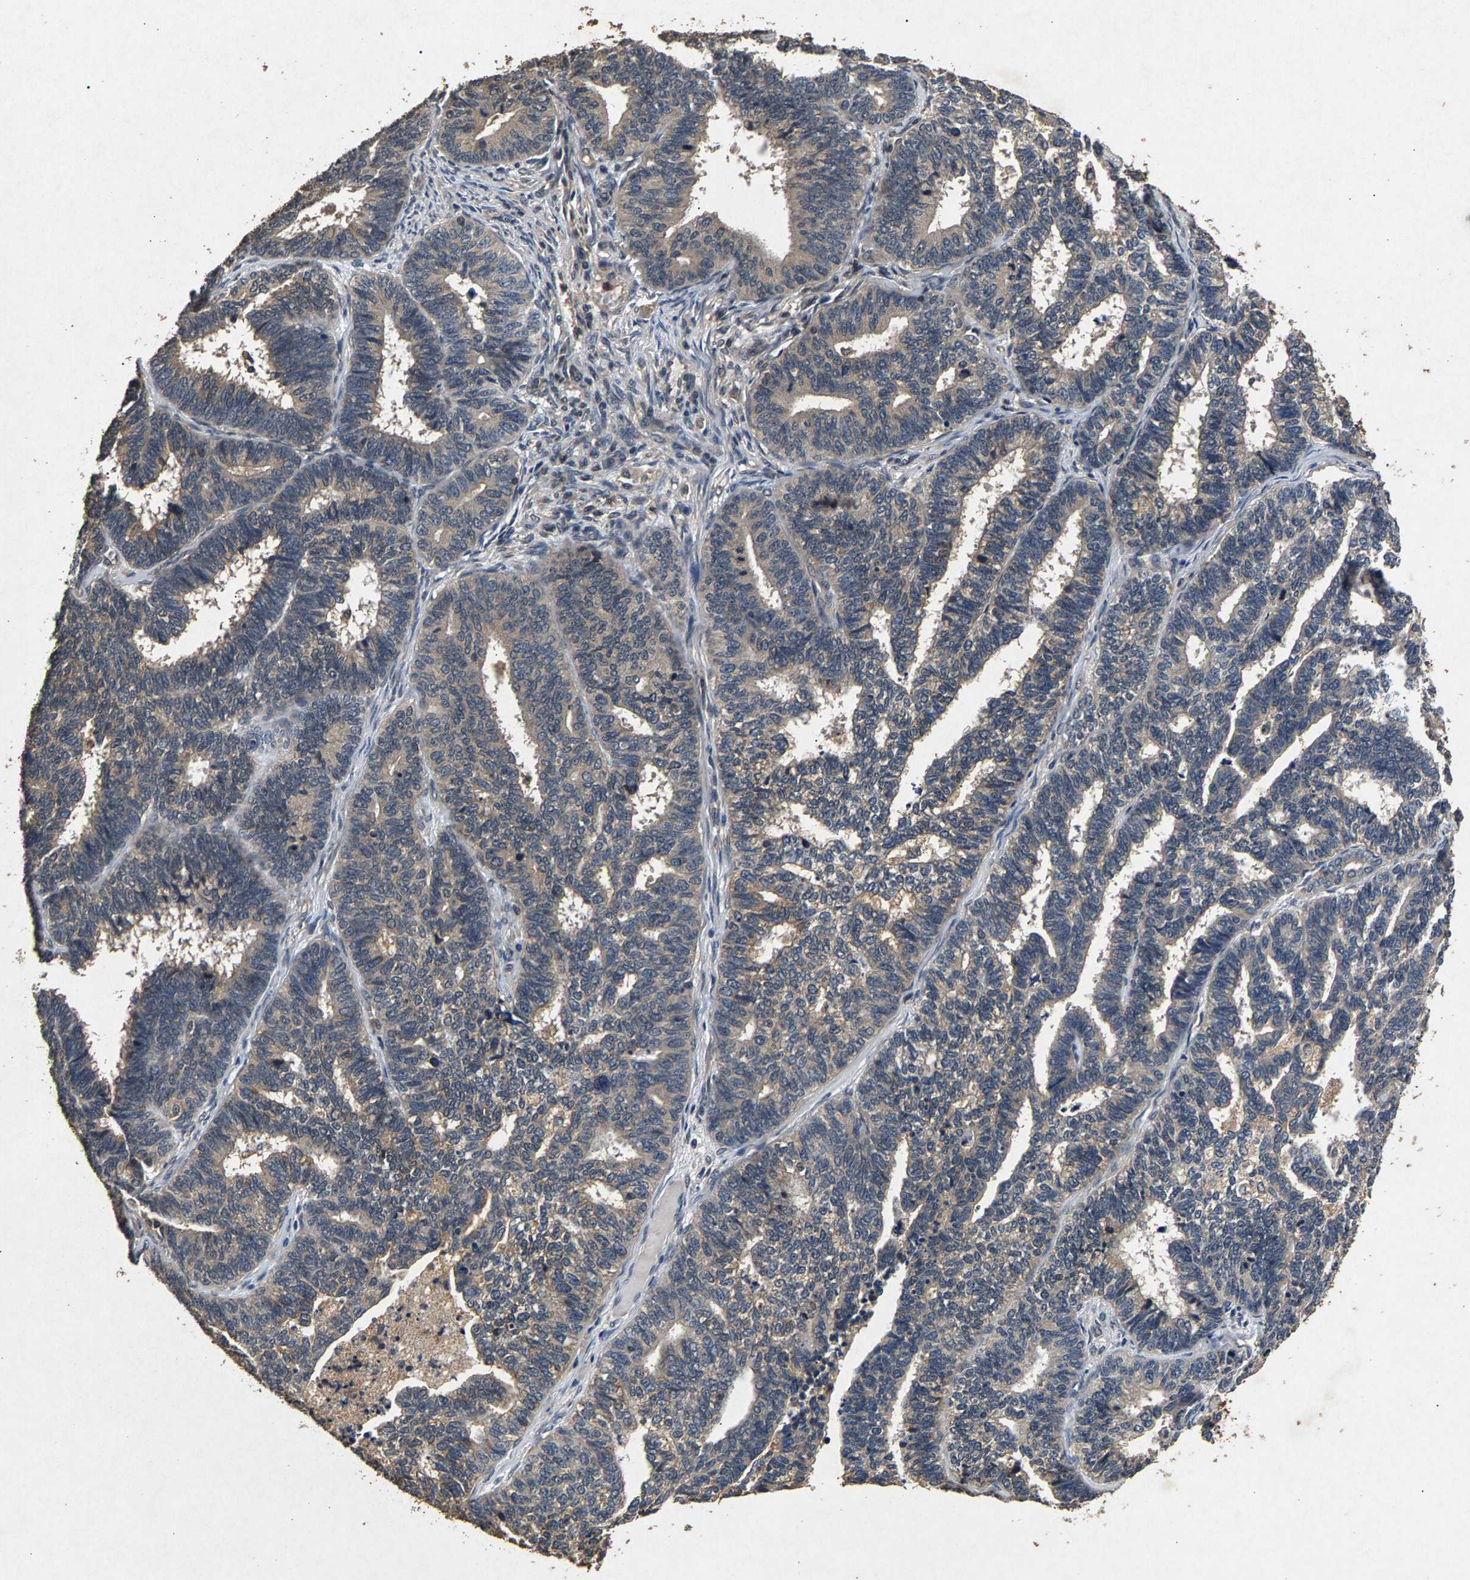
{"staining": {"intensity": "weak", "quantity": "<25%", "location": "cytoplasmic/membranous"}, "tissue": "endometrial cancer", "cell_type": "Tumor cells", "image_type": "cancer", "snomed": [{"axis": "morphology", "description": "Adenocarcinoma, NOS"}, {"axis": "topography", "description": "Endometrium"}], "caption": "An immunohistochemistry image of endometrial cancer is shown. There is no staining in tumor cells of endometrial cancer.", "gene": "PPP1CC", "patient": {"sex": "female", "age": 70}}